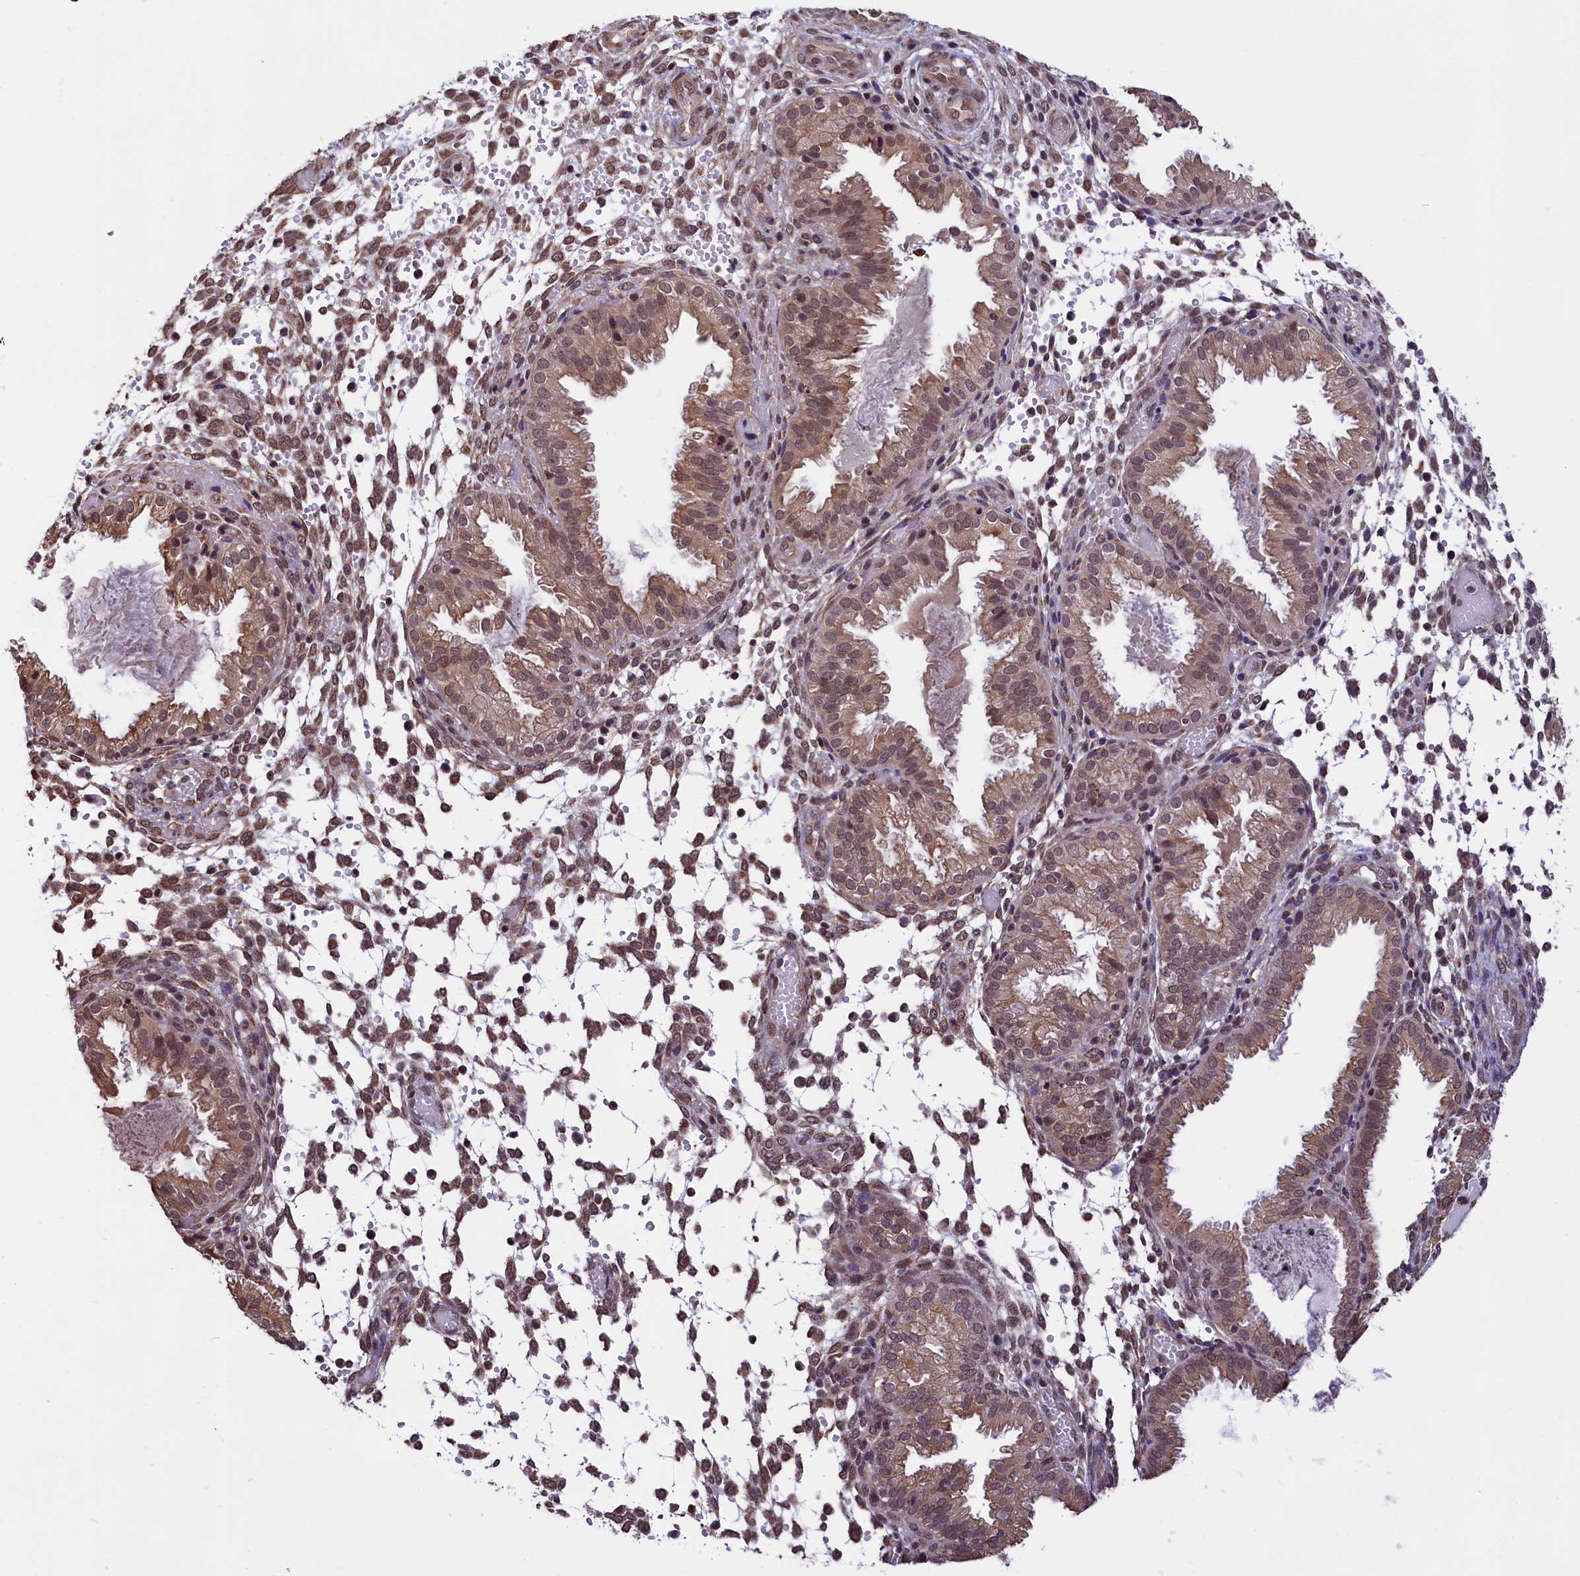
{"staining": {"intensity": "moderate", "quantity": "<25%", "location": "nuclear"}, "tissue": "endometrium", "cell_type": "Cells in endometrial stroma", "image_type": "normal", "snomed": [{"axis": "morphology", "description": "Normal tissue, NOS"}, {"axis": "topography", "description": "Endometrium"}], "caption": "Benign endometrium was stained to show a protein in brown. There is low levels of moderate nuclear expression in about <25% of cells in endometrial stroma.", "gene": "ZC3H4", "patient": {"sex": "female", "age": 33}}